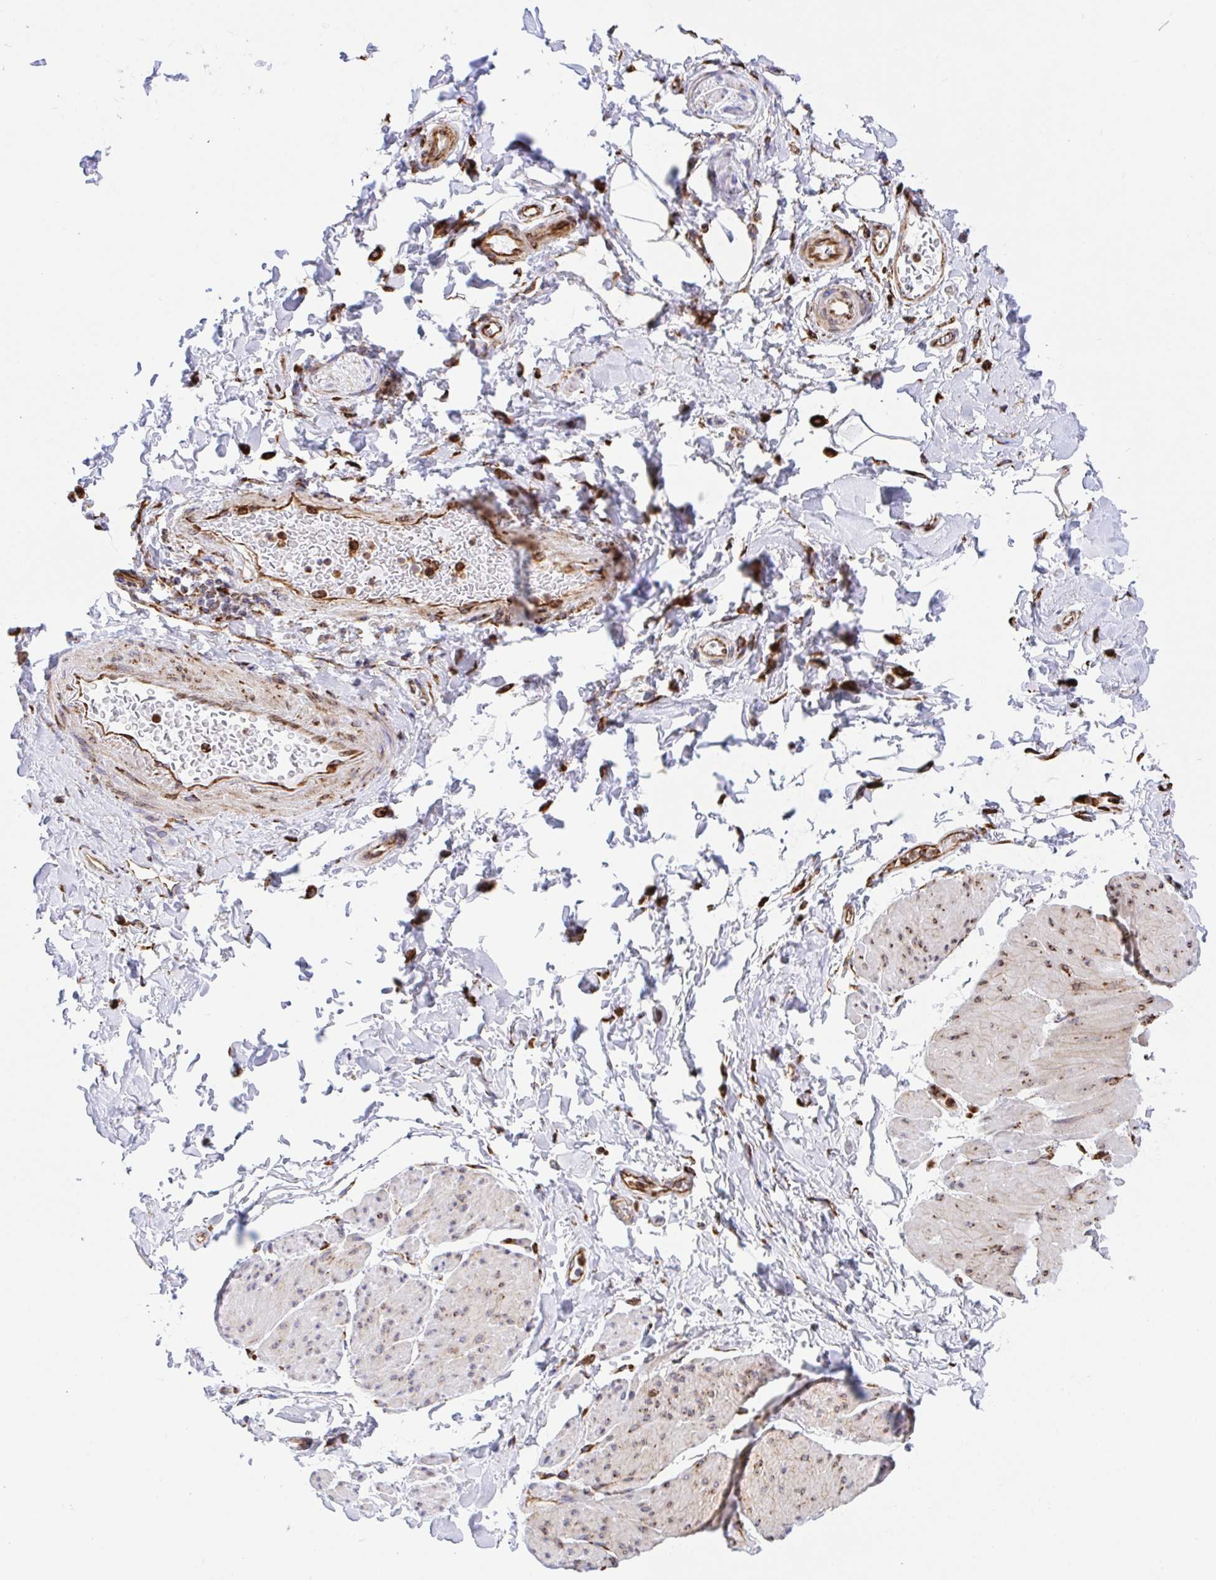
{"staining": {"intensity": "negative", "quantity": "none", "location": "none"}, "tissue": "adipose tissue", "cell_type": "Adipocytes", "image_type": "normal", "snomed": [{"axis": "morphology", "description": "Normal tissue, NOS"}, {"axis": "topography", "description": "Urinary bladder"}, {"axis": "topography", "description": "Peripheral nerve tissue"}], "caption": "Immunohistochemical staining of benign adipose tissue exhibits no significant positivity in adipocytes.", "gene": "CLGN", "patient": {"sex": "female", "age": 60}}